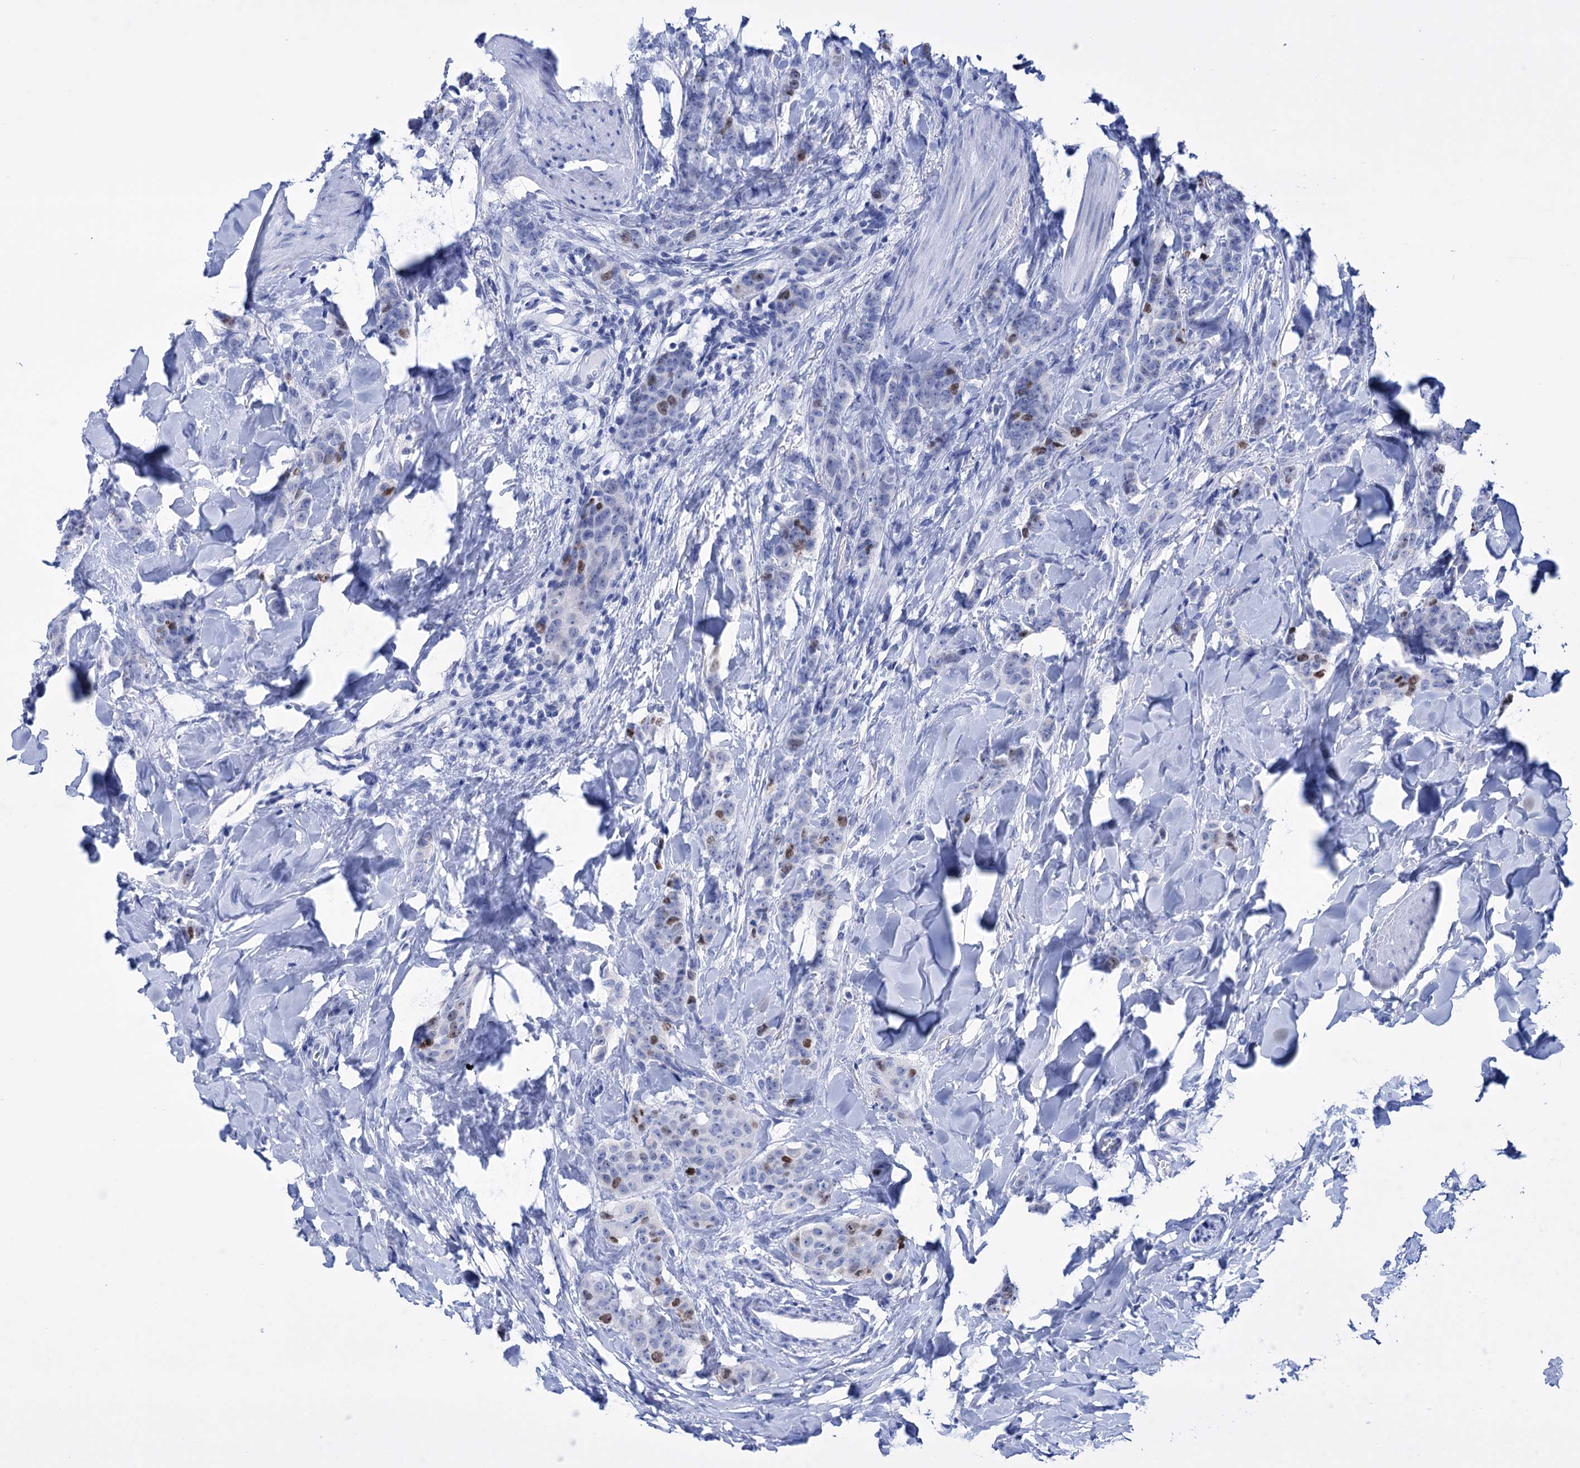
{"staining": {"intensity": "moderate", "quantity": "<25%", "location": "nuclear"}, "tissue": "breast cancer", "cell_type": "Tumor cells", "image_type": "cancer", "snomed": [{"axis": "morphology", "description": "Duct carcinoma"}, {"axis": "topography", "description": "Breast"}], "caption": "Immunohistochemical staining of breast cancer displays low levels of moderate nuclear protein positivity in about <25% of tumor cells. (DAB IHC, brown staining for protein, blue staining for nuclei).", "gene": "FBXW12", "patient": {"sex": "female", "age": 40}}